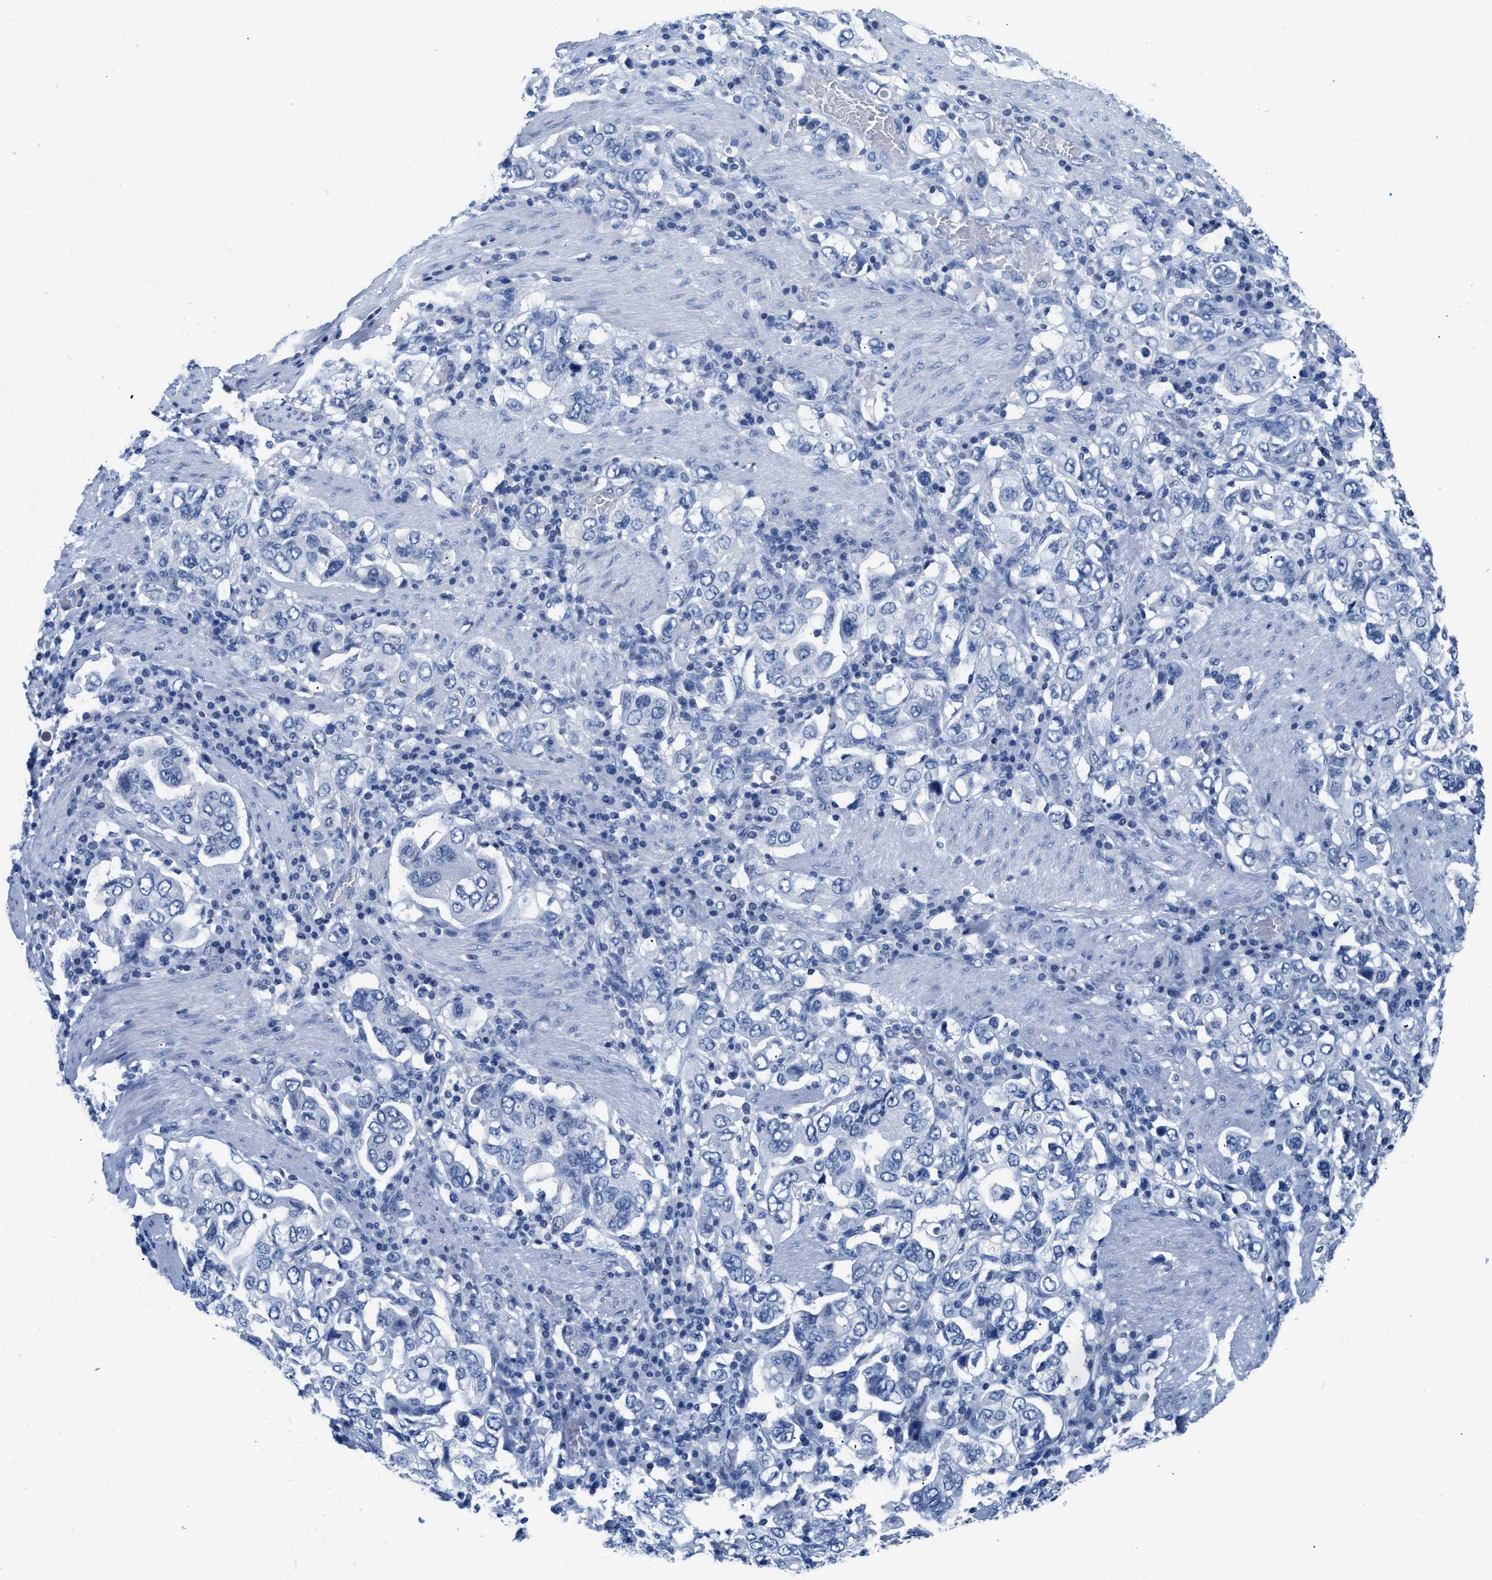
{"staining": {"intensity": "negative", "quantity": "none", "location": "none"}, "tissue": "stomach cancer", "cell_type": "Tumor cells", "image_type": "cancer", "snomed": [{"axis": "morphology", "description": "Adenocarcinoma, NOS"}, {"axis": "topography", "description": "Stomach, upper"}], "caption": "Immunohistochemistry of adenocarcinoma (stomach) displays no positivity in tumor cells.", "gene": "NFATC2", "patient": {"sex": "male", "age": 62}}